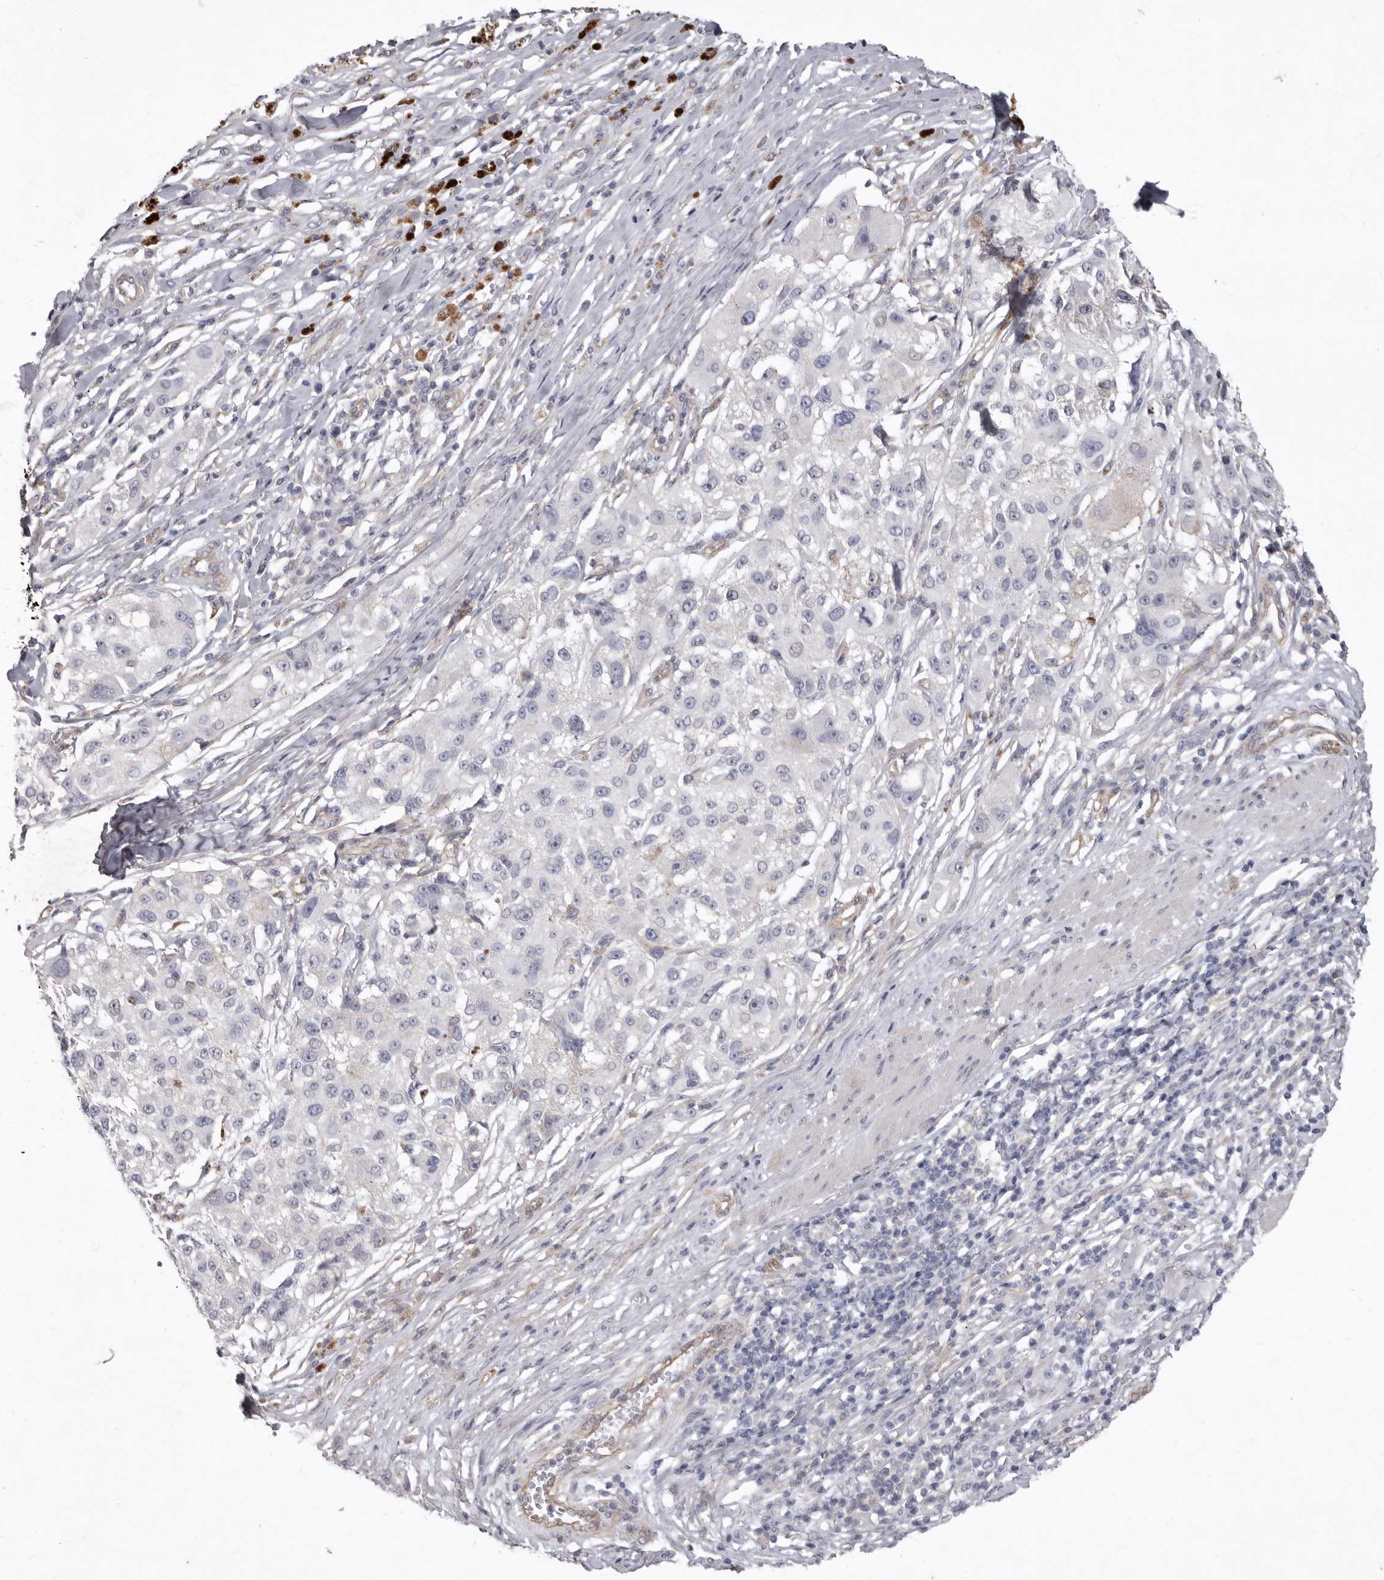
{"staining": {"intensity": "negative", "quantity": "none", "location": "none"}, "tissue": "melanoma", "cell_type": "Tumor cells", "image_type": "cancer", "snomed": [{"axis": "morphology", "description": "Necrosis, NOS"}, {"axis": "morphology", "description": "Malignant melanoma, NOS"}, {"axis": "topography", "description": "Skin"}], "caption": "High power microscopy micrograph of an IHC image of melanoma, revealing no significant expression in tumor cells. (DAB (3,3'-diaminobenzidine) IHC, high magnification).", "gene": "P2RX6", "patient": {"sex": "female", "age": 87}}